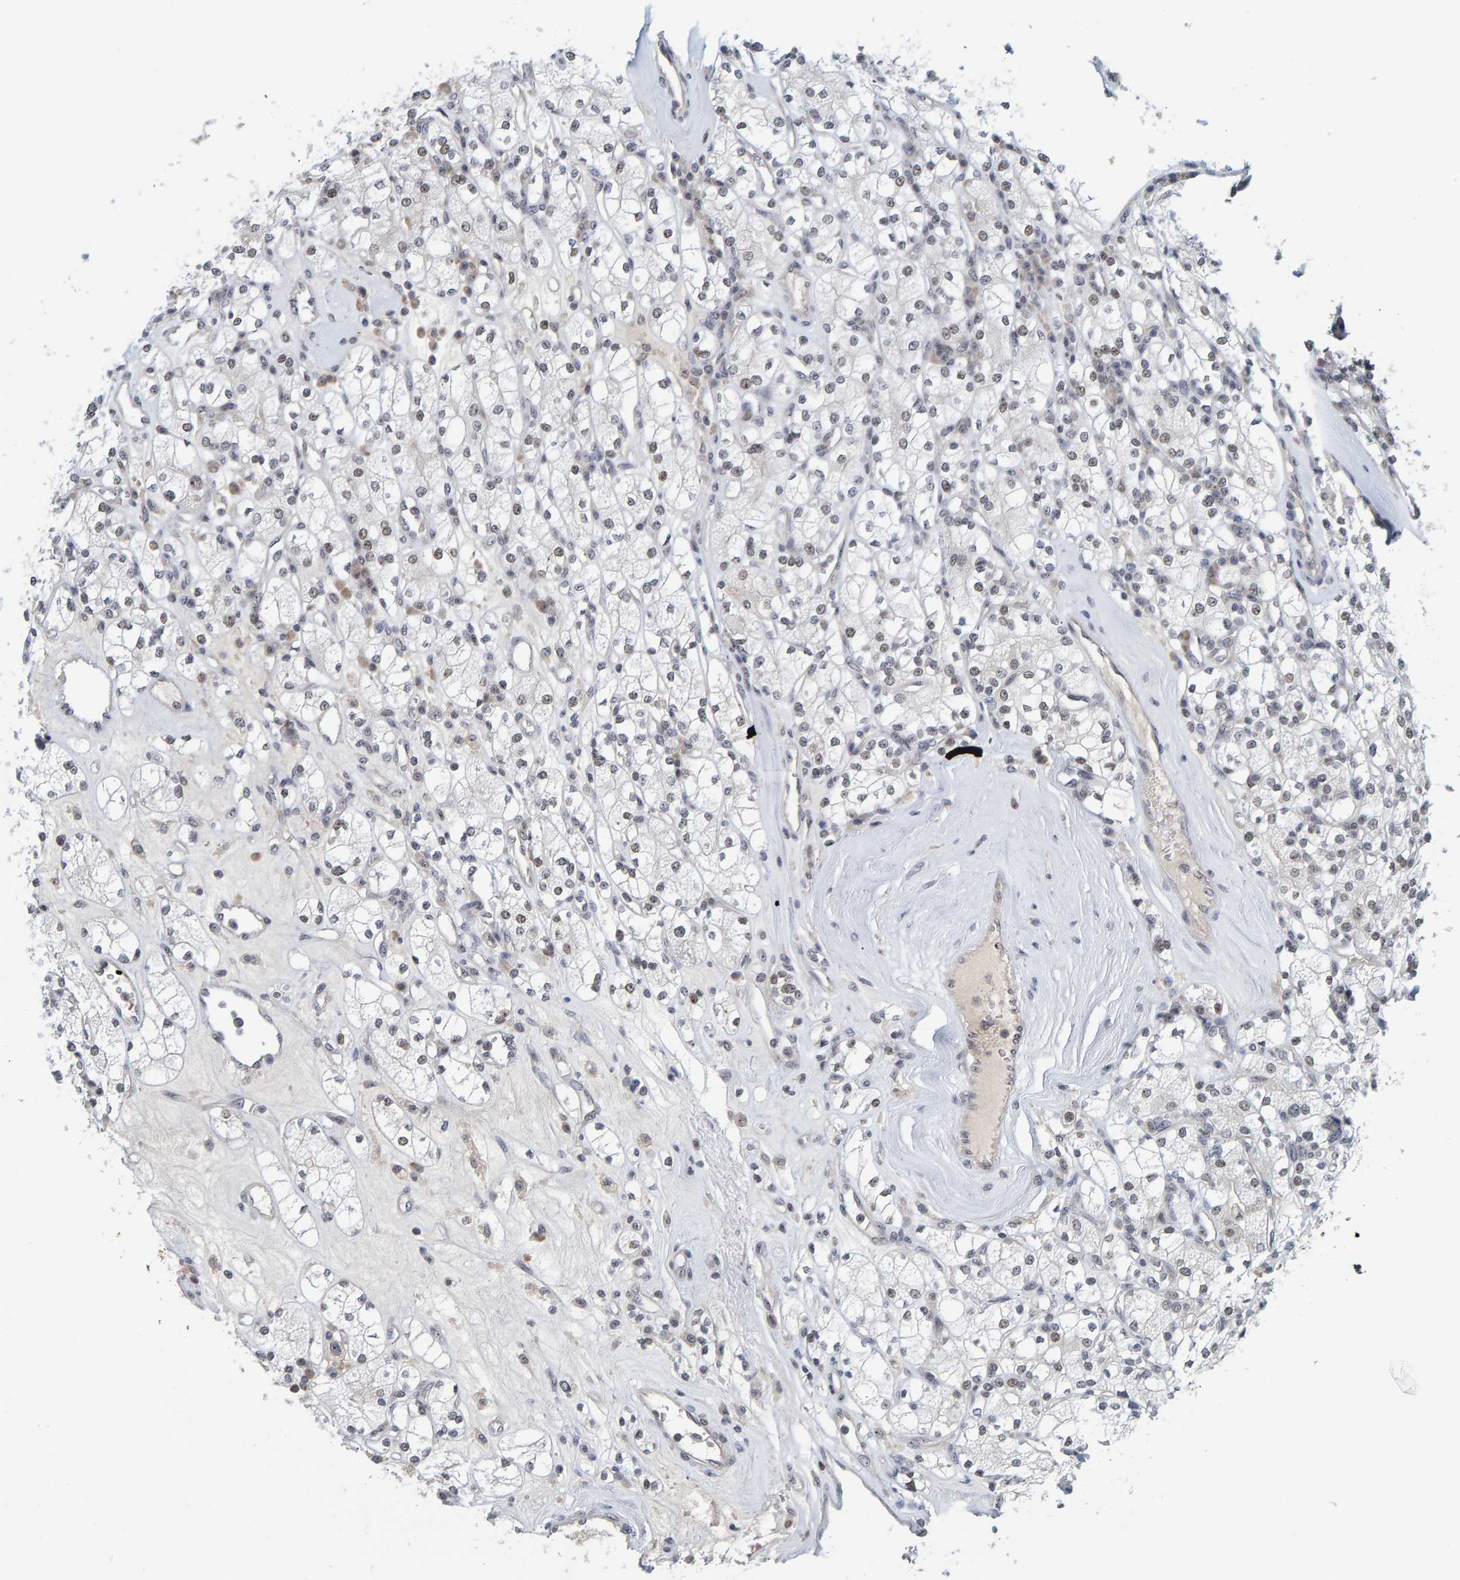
{"staining": {"intensity": "weak", "quantity": ">75%", "location": "nuclear"}, "tissue": "renal cancer", "cell_type": "Tumor cells", "image_type": "cancer", "snomed": [{"axis": "morphology", "description": "Adenocarcinoma, NOS"}, {"axis": "topography", "description": "Kidney"}], "caption": "Immunohistochemistry (IHC) of renal cancer (adenocarcinoma) exhibits low levels of weak nuclear positivity in about >75% of tumor cells.", "gene": "POLR1E", "patient": {"sex": "male", "age": 77}}